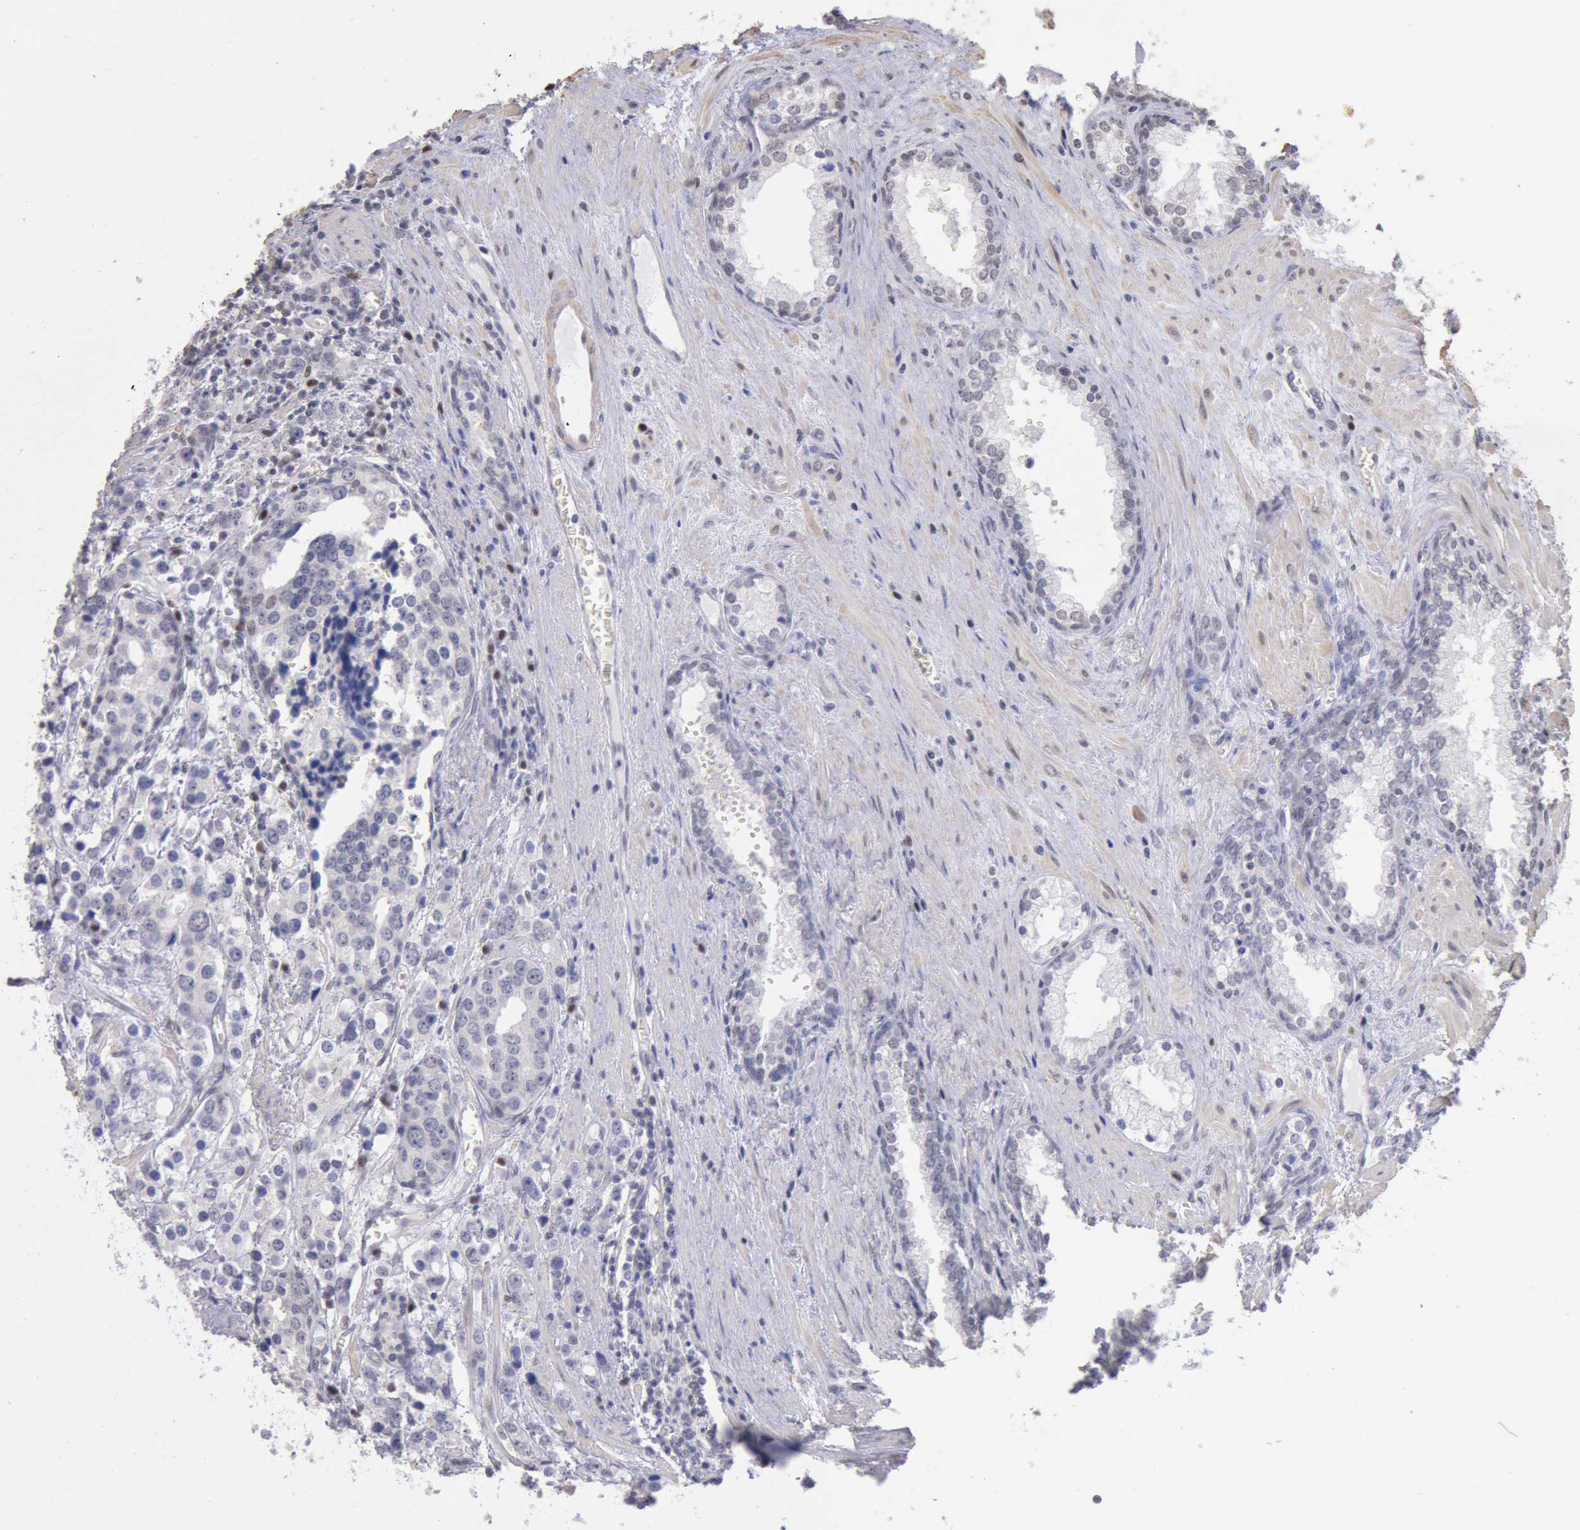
{"staining": {"intensity": "negative", "quantity": "none", "location": "none"}, "tissue": "prostate cancer", "cell_type": "Tumor cells", "image_type": "cancer", "snomed": [{"axis": "morphology", "description": "Adenocarcinoma, High grade"}, {"axis": "topography", "description": "Prostate"}], "caption": "Immunohistochemistry histopathology image of neoplastic tissue: prostate cancer stained with DAB displays no significant protein staining in tumor cells.", "gene": "MYH7", "patient": {"sex": "male", "age": 71}}